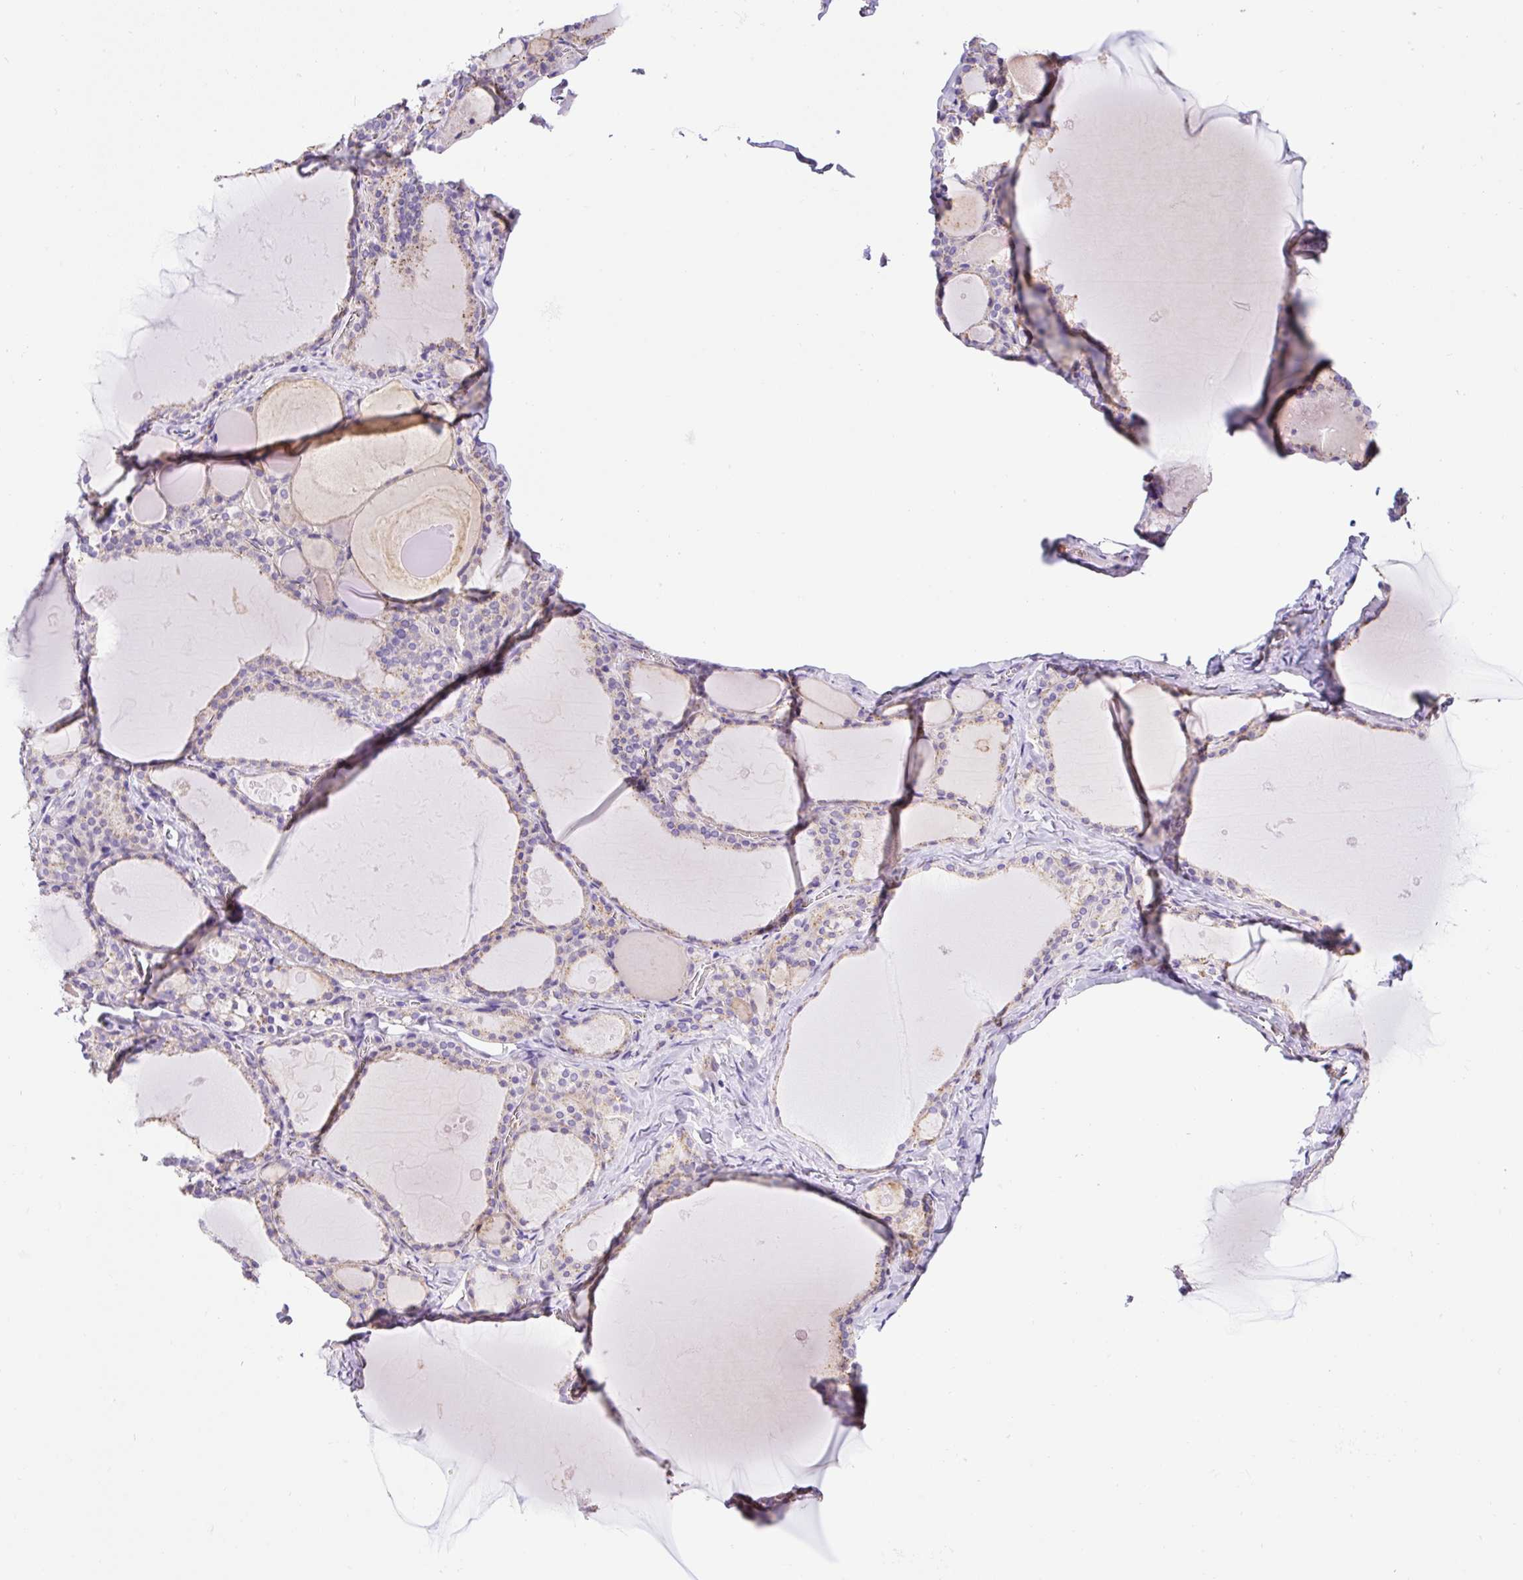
{"staining": {"intensity": "weak", "quantity": "25%-75%", "location": "cytoplasmic/membranous"}, "tissue": "thyroid gland", "cell_type": "Glandular cells", "image_type": "normal", "snomed": [{"axis": "morphology", "description": "Normal tissue, NOS"}, {"axis": "topography", "description": "Thyroid gland"}], "caption": "Immunohistochemical staining of normal human thyroid gland displays low levels of weak cytoplasmic/membranous expression in about 25%-75% of glandular cells.", "gene": "CFAP47", "patient": {"sex": "male", "age": 56}}